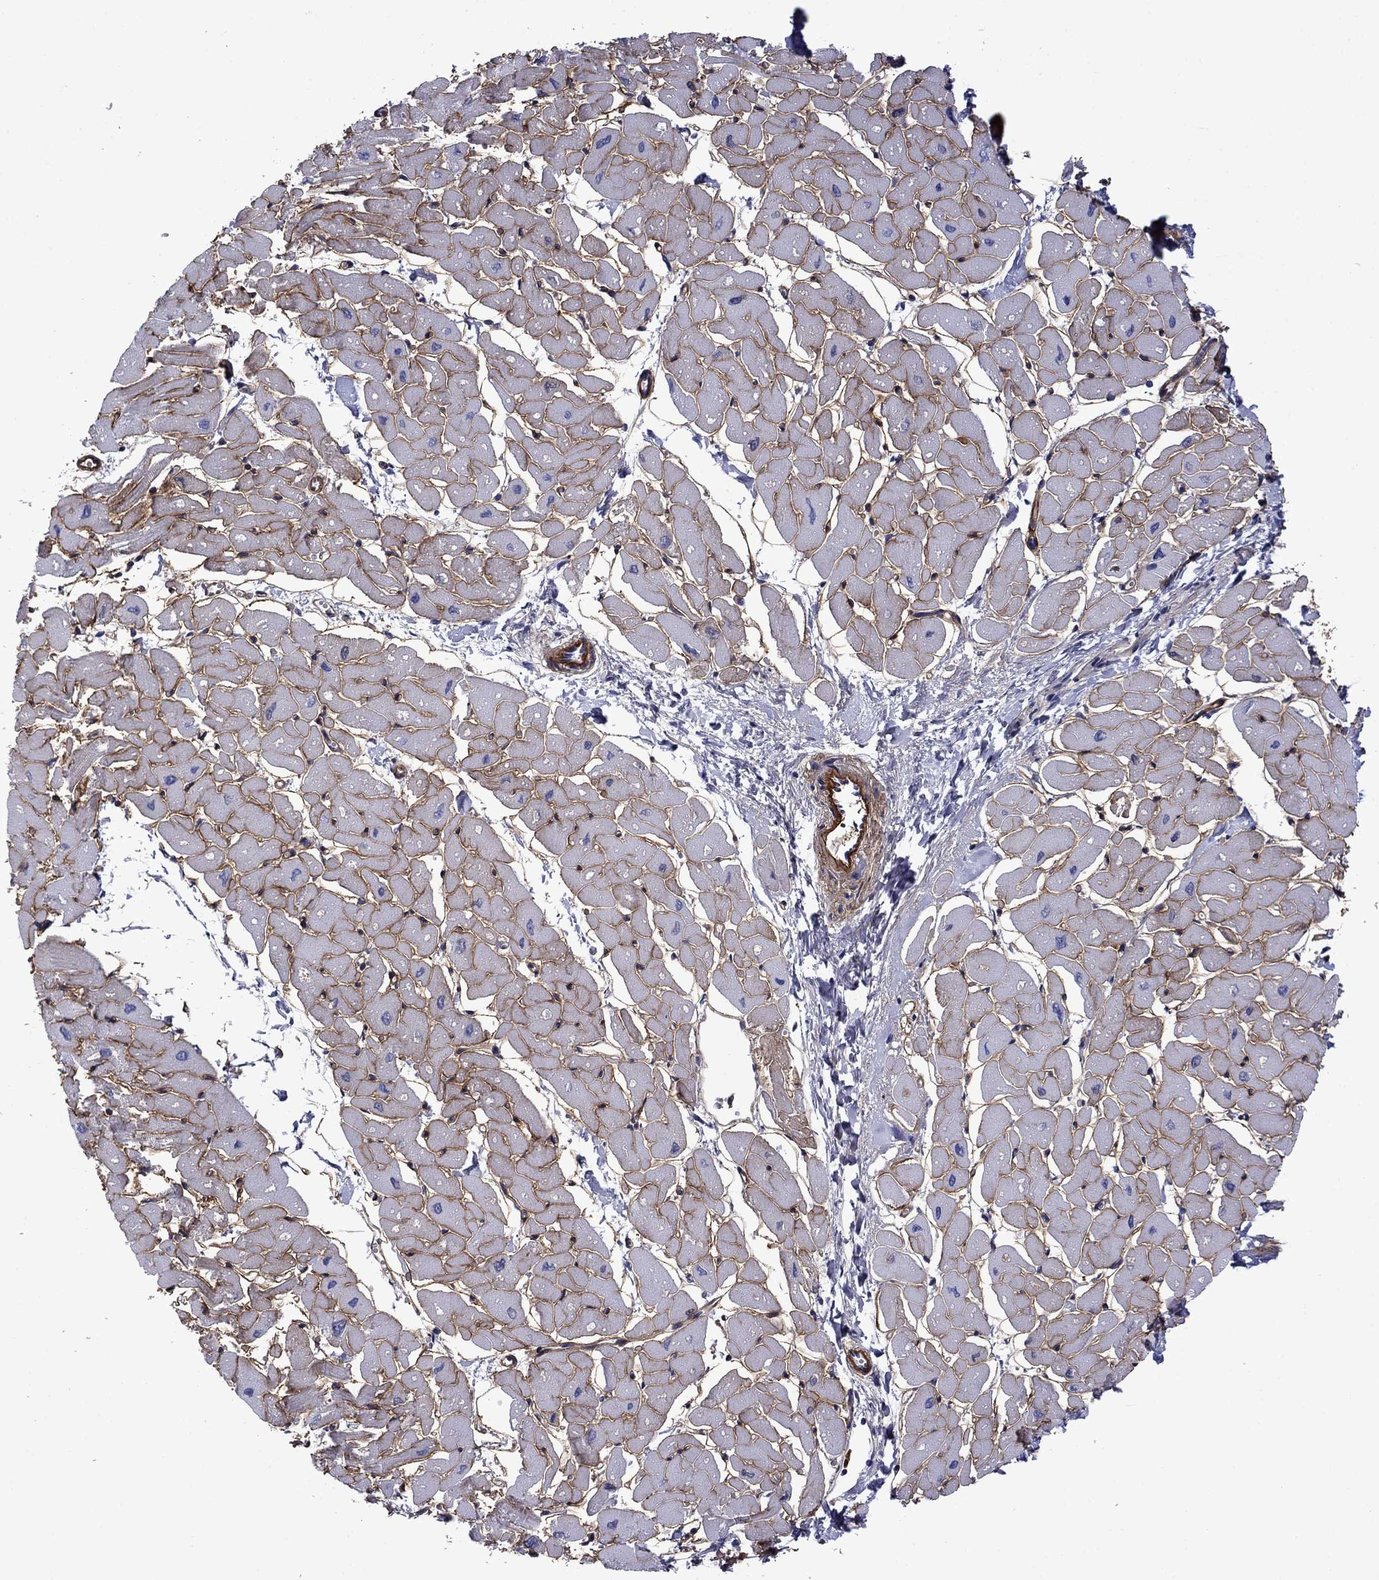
{"staining": {"intensity": "moderate", "quantity": "25%-75%", "location": "cytoplasmic/membranous"}, "tissue": "heart muscle", "cell_type": "Cardiomyocytes", "image_type": "normal", "snomed": [{"axis": "morphology", "description": "Normal tissue, NOS"}, {"axis": "topography", "description": "Heart"}], "caption": "This histopathology image displays IHC staining of unremarkable human heart muscle, with medium moderate cytoplasmic/membranous expression in about 25%-75% of cardiomyocytes.", "gene": "HSPG2", "patient": {"sex": "male", "age": 57}}